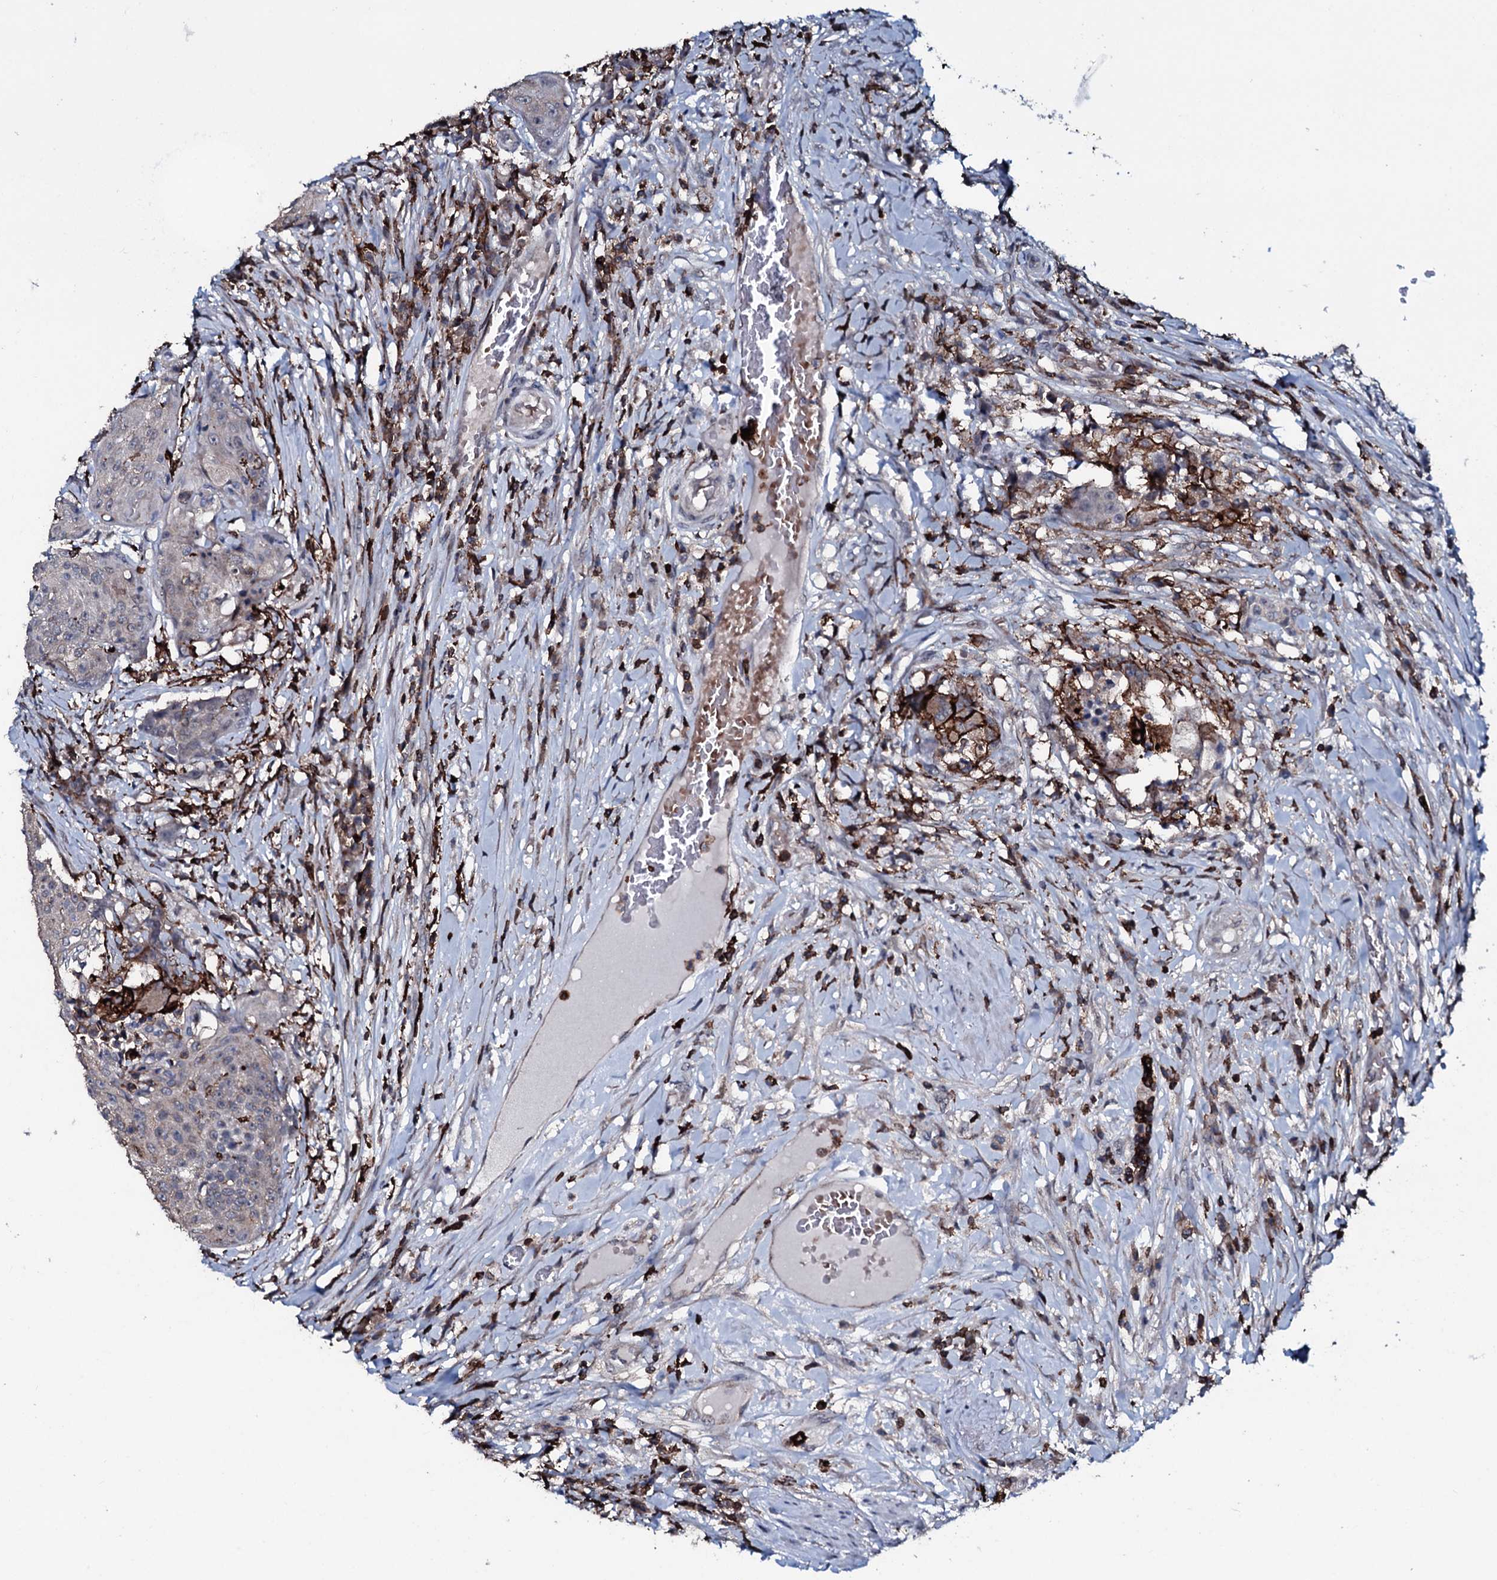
{"staining": {"intensity": "negative", "quantity": "none", "location": "none"}, "tissue": "urothelial cancer", "cell_type": "Tumor cells", "image_type": "cancer", "snomed": [{"axis": "morphology", "description": "Urothelial carcinoma, High grade"}, {"axis": "topography", "description": "Urinary bladder"}], "caption": "DAB (3,3'-diaminobenzidine) immunohistochemical staining of human urothelial cancer demonstrates no significant positivity in tumor cells.", "gene": "OGFOD2", "patient": {"sex": "female", "age": 63}}